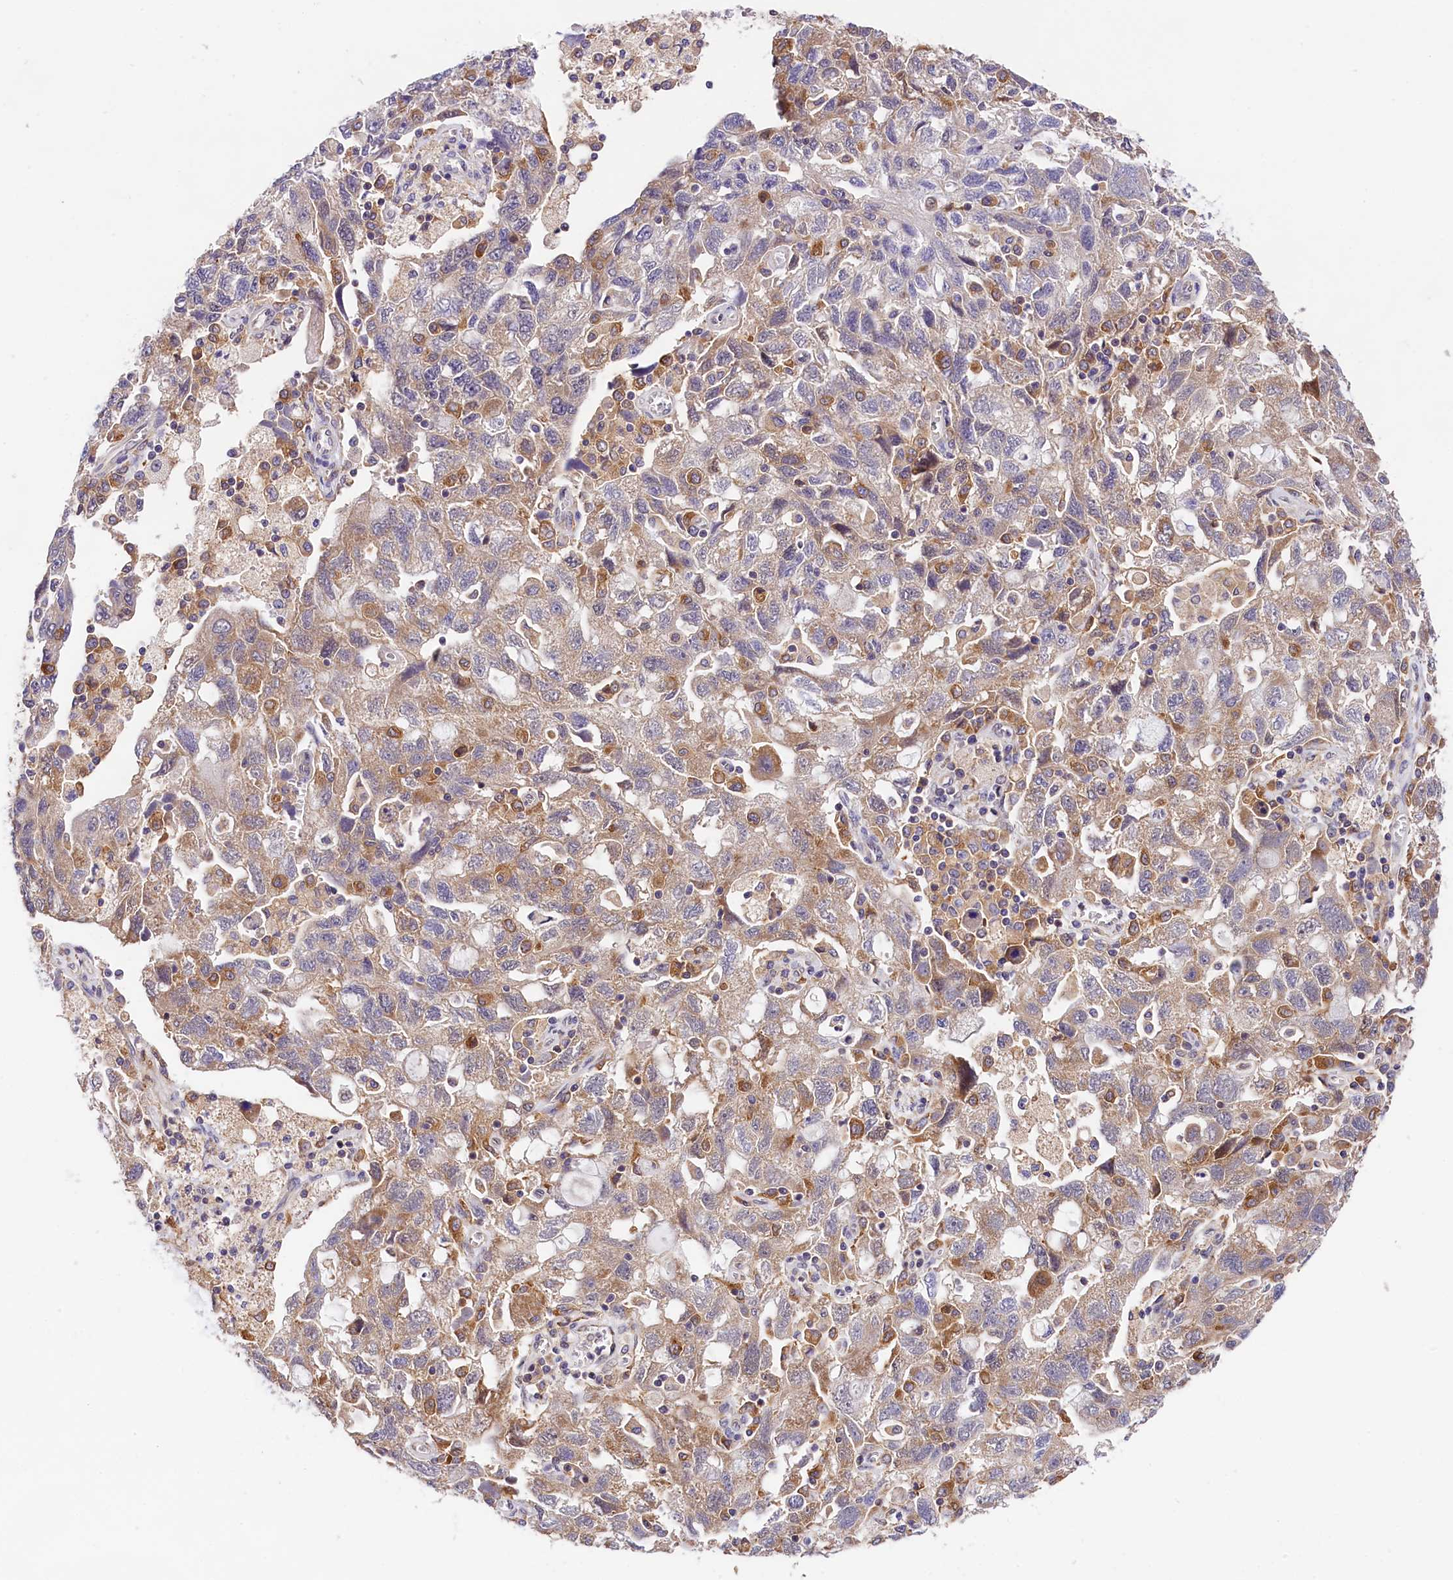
{"staining": {"intensity": "moderate", "quantity": "<25%", "location": "cytoplasmic/membranous"}, "tissue": "ovarian cancer", "cell_type": "Tumor cells", "image_type": "cancer", "snomed": [{"axis": "morphology", "description": "Carcinoma, NOS"}, {"axis": "morphology", "description": "Cystadenocarcinoma, serous, NOS"}, {"axis": "topography", "description": "Ovary"}], "caption": "Protein analysis of carcinoma (ovarian) tissue displays moderate cytoplasmic/membranous positivity in about <25% of tumor cells.", "gene": "OAS3", "patient": {"sex": "female", "age": 69}}